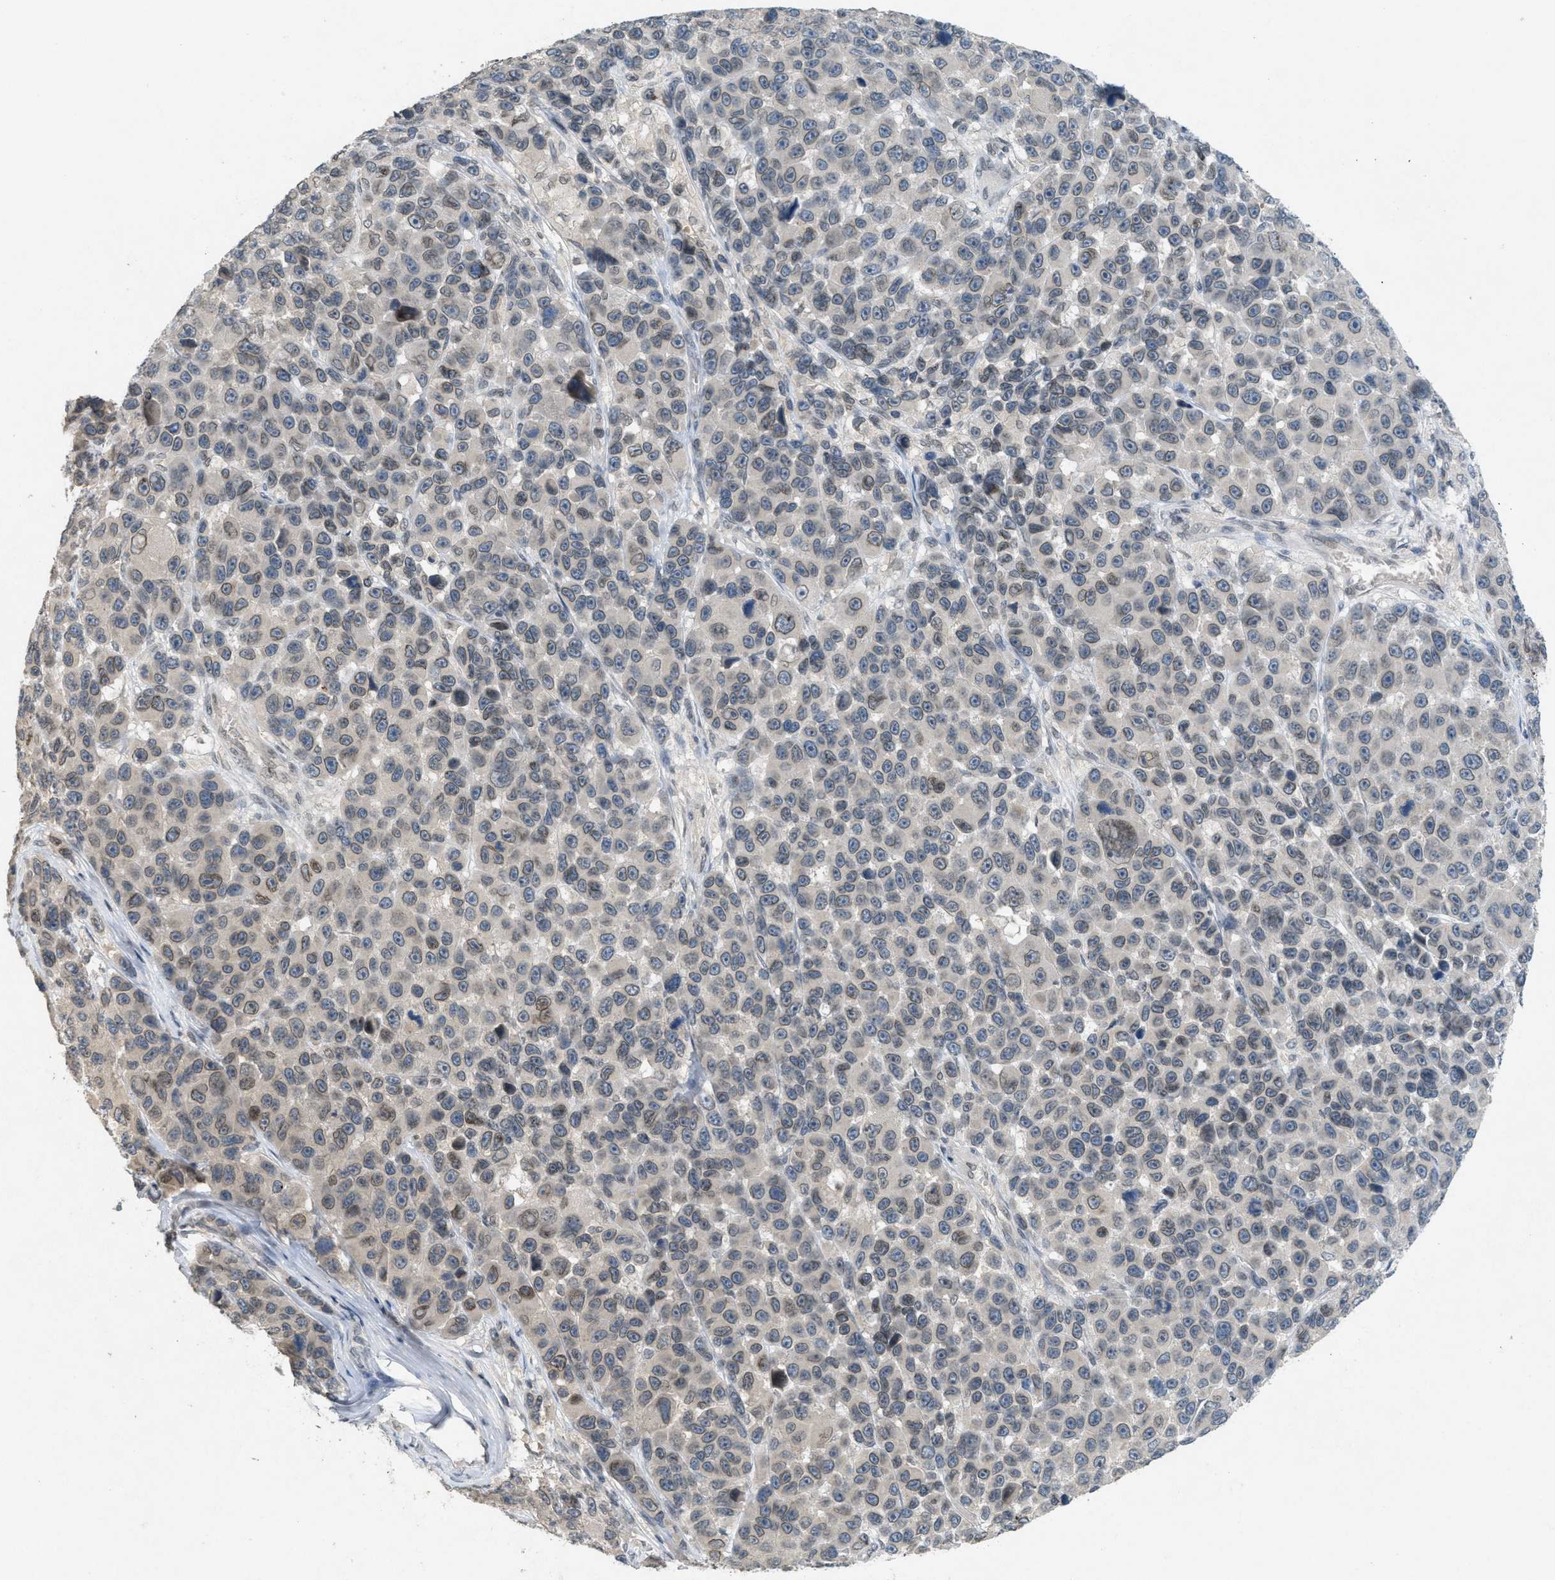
{"staining": {"intensity": "weak", "quantity": "25%-75%", "location": "cytoplasmic/membranous,nuclear"}, "tissue": "melanoma", "cell_type": "Tumor cells", "image_type": "cancer", "snomed": [{"axis": "morphology", "description": "Malignant melanoma, NOS"}, {"axis": "topography", "description": "Skin"}], "caption": "A micrograph showing weak cytoplasmic/membranous and nuclear staining in about 25%-75% of tumor cells in melanoma, as visualized by brown immunohistochemical staining.", "gene": "ABHD6", "patient": {"sex": "male", "age": 53}}